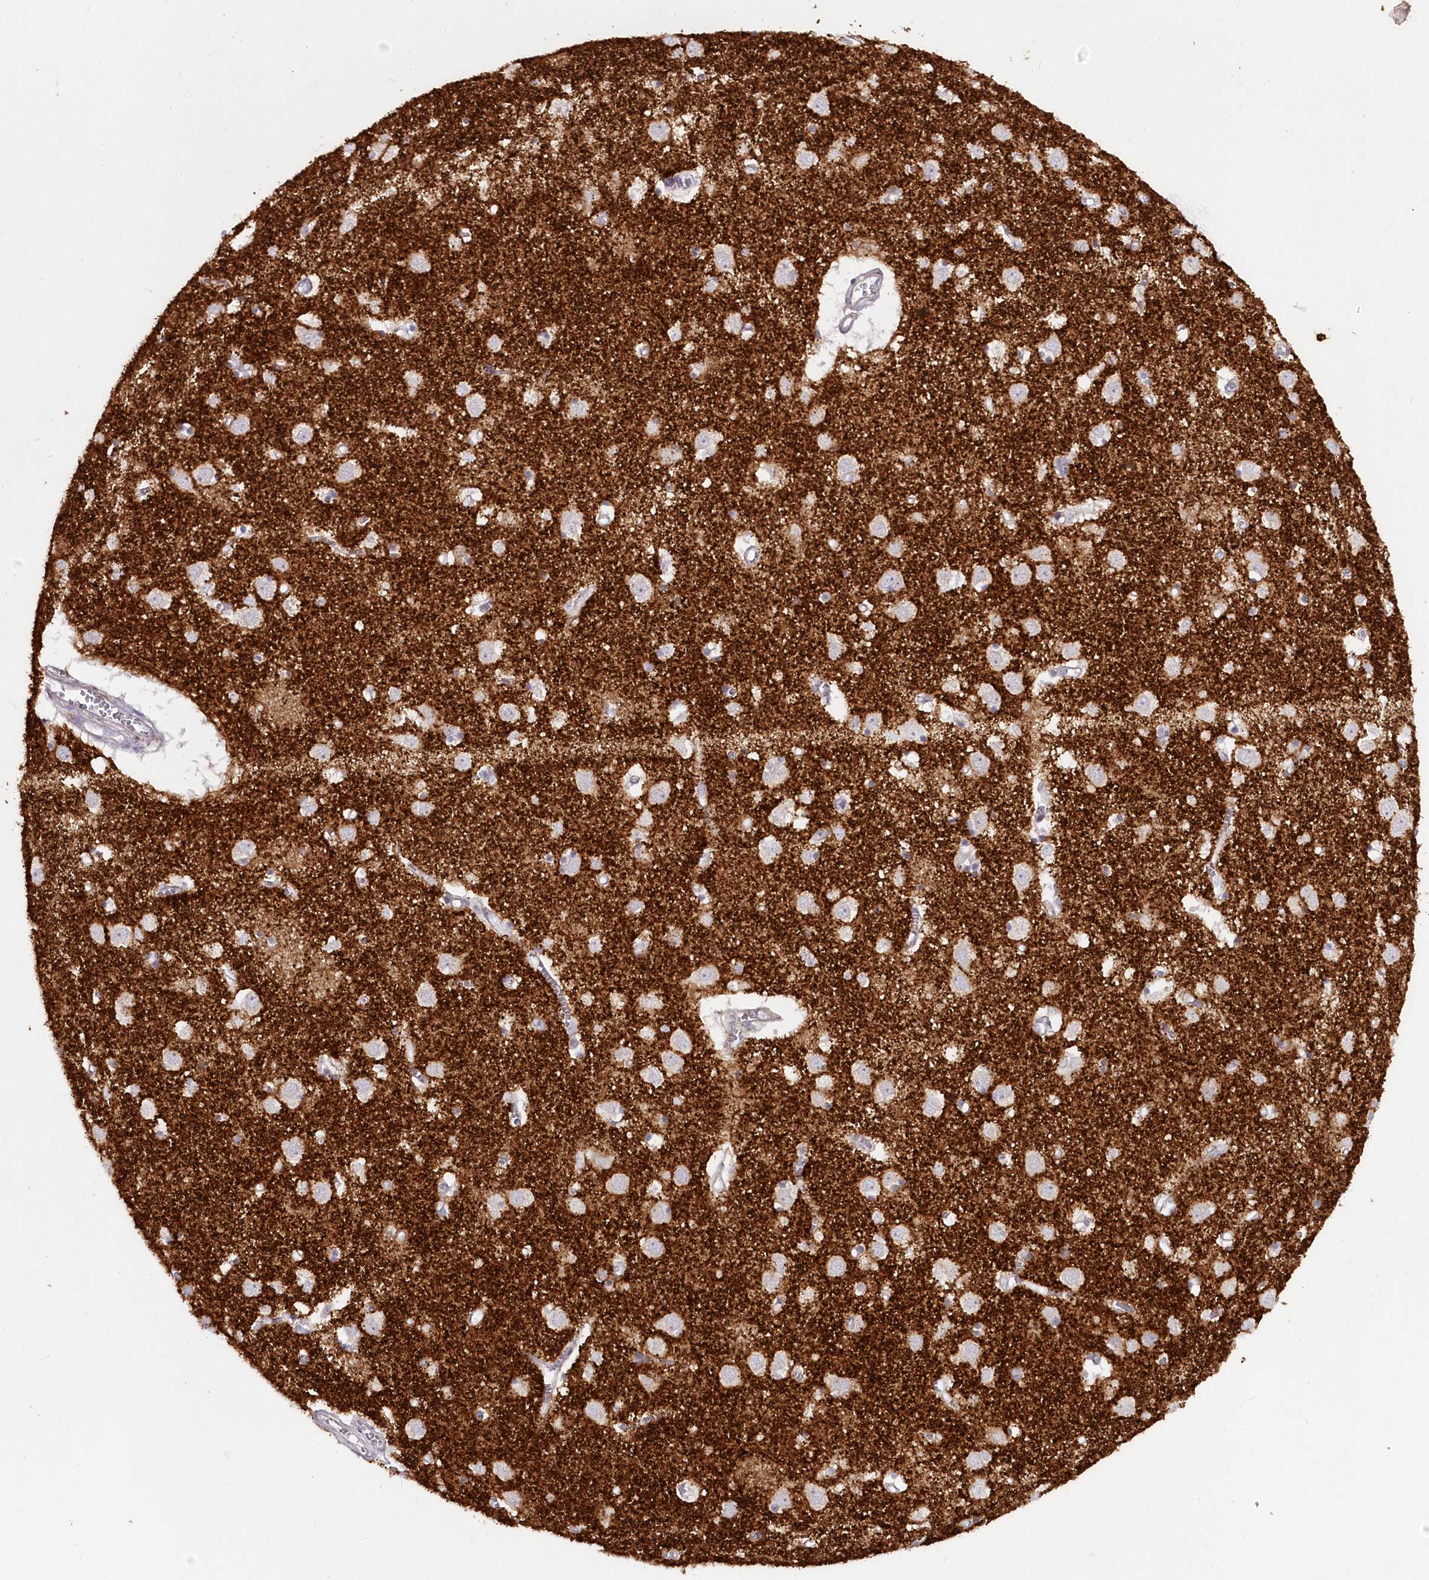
{"staining": {"intensity": "negative", "quantity": "none", "location": "none"}, "tissue": "caudate", "cell_type": "Glial cells", "image_type": "normal", "snomed": [{"axis": "morphology", "description": "Normal tissue, NOS"}, {"axis": "topography", "description": "Lateral ventricle wall"}], "caption": "DAB immunohistochemical staining of unremarkable human caudate displays no significant staining in glial cells. Nuclei are stained in blue.", "gene": "SNED1", "patient": {"sex": "male", "age": 70}}